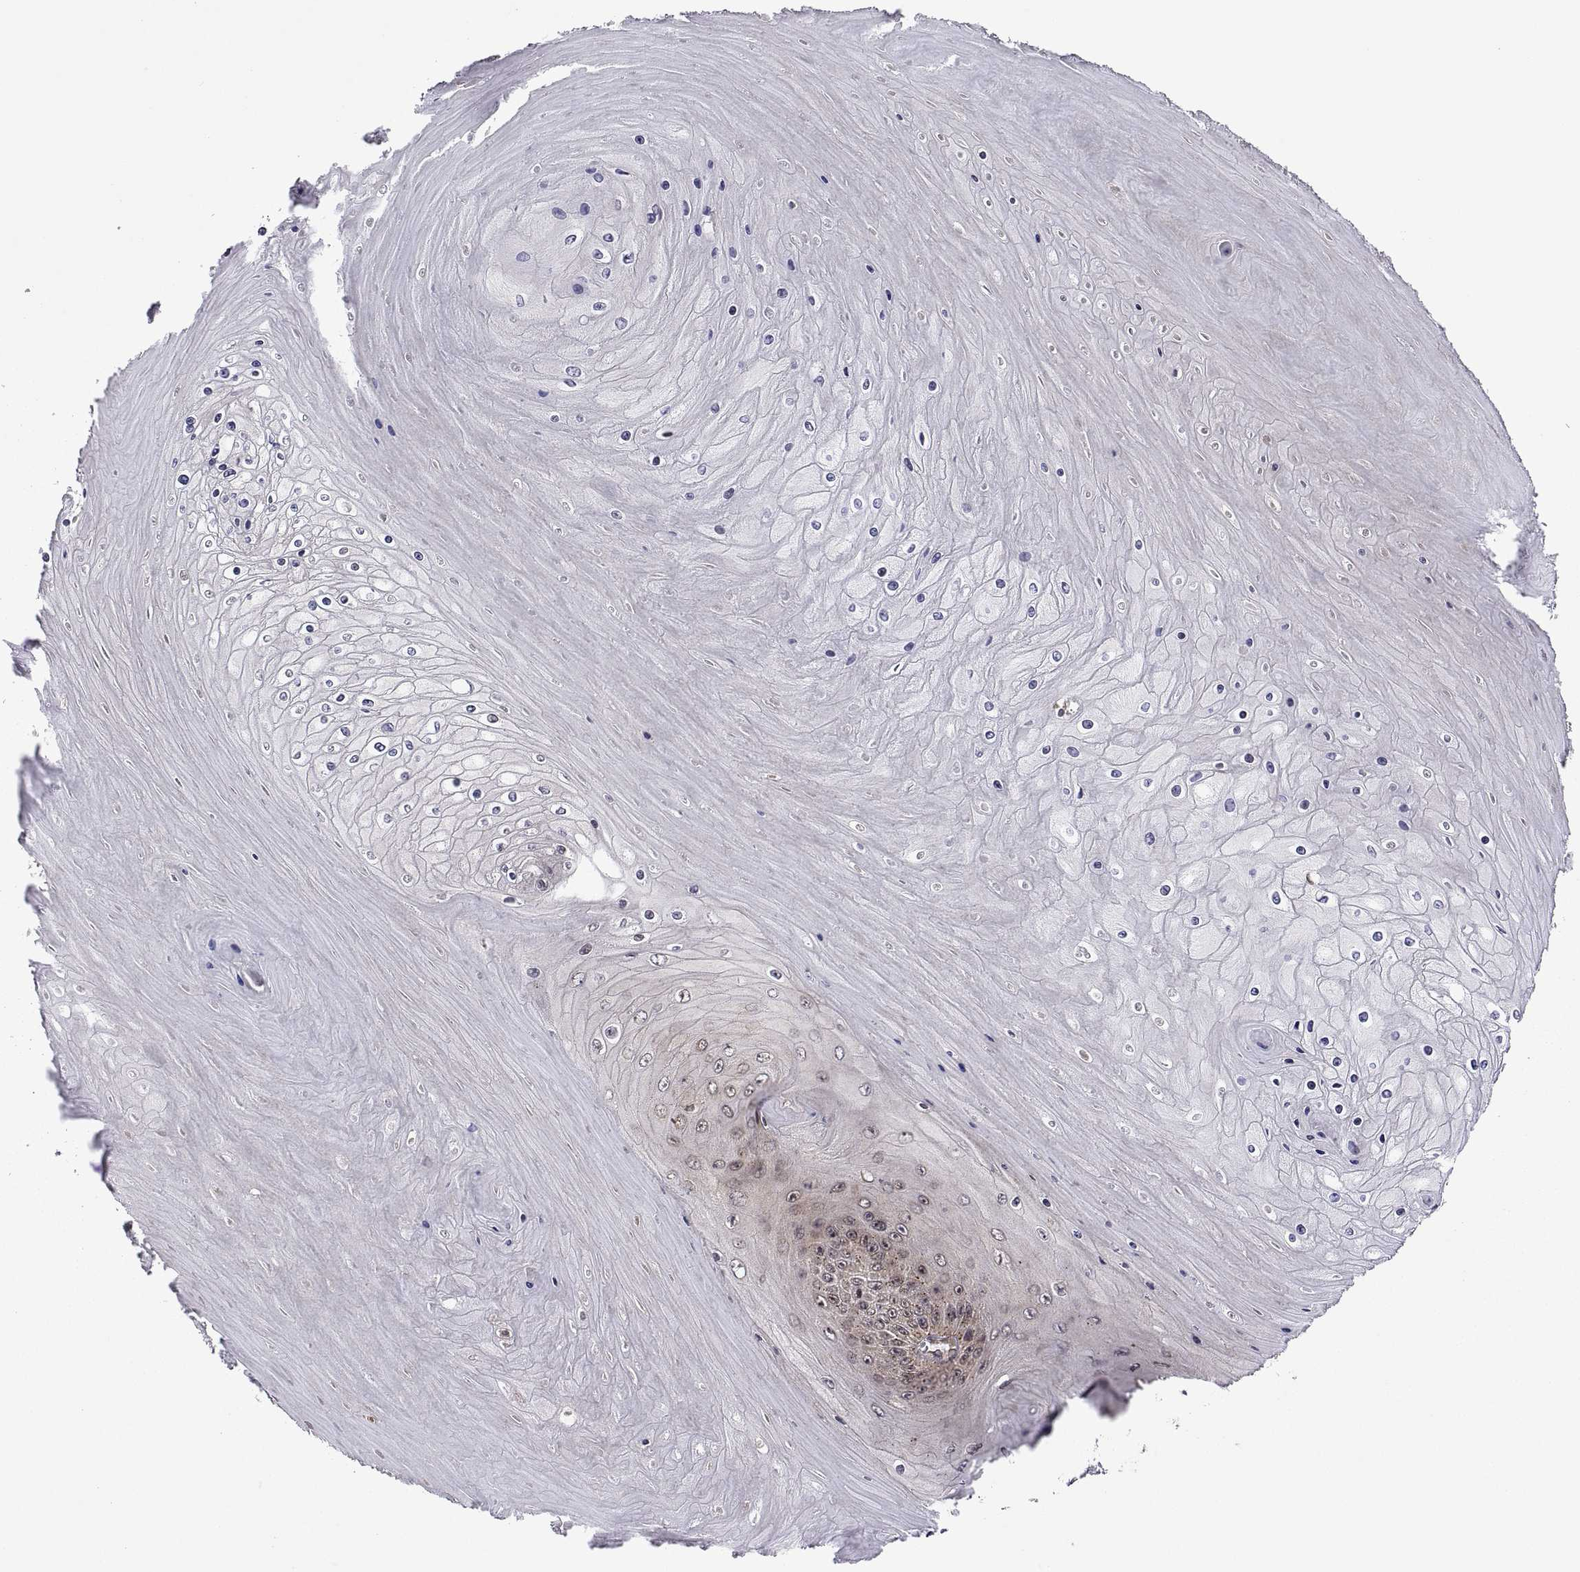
{"staining": {"intensity": "weak", "quantity": "<25%", "location": "cytoplasmic/membranous,nuclear"}, "tissue": "skin cancer", "cell_type": "Tumor cells", "image_type": "cancer", "snomed": [{"axis": "morphology", "description": "Squamous cell carcinoma, NOS"}, {"axis": "topography", "description": "Skin"}], "caption": "Skin cancer (squamous cell carcinoma) was stained to show a protein in brown. There is no significant staining in tumor cells.", "gene": "ZNRF2", "patient": {"sex": "male", "age": 62}}